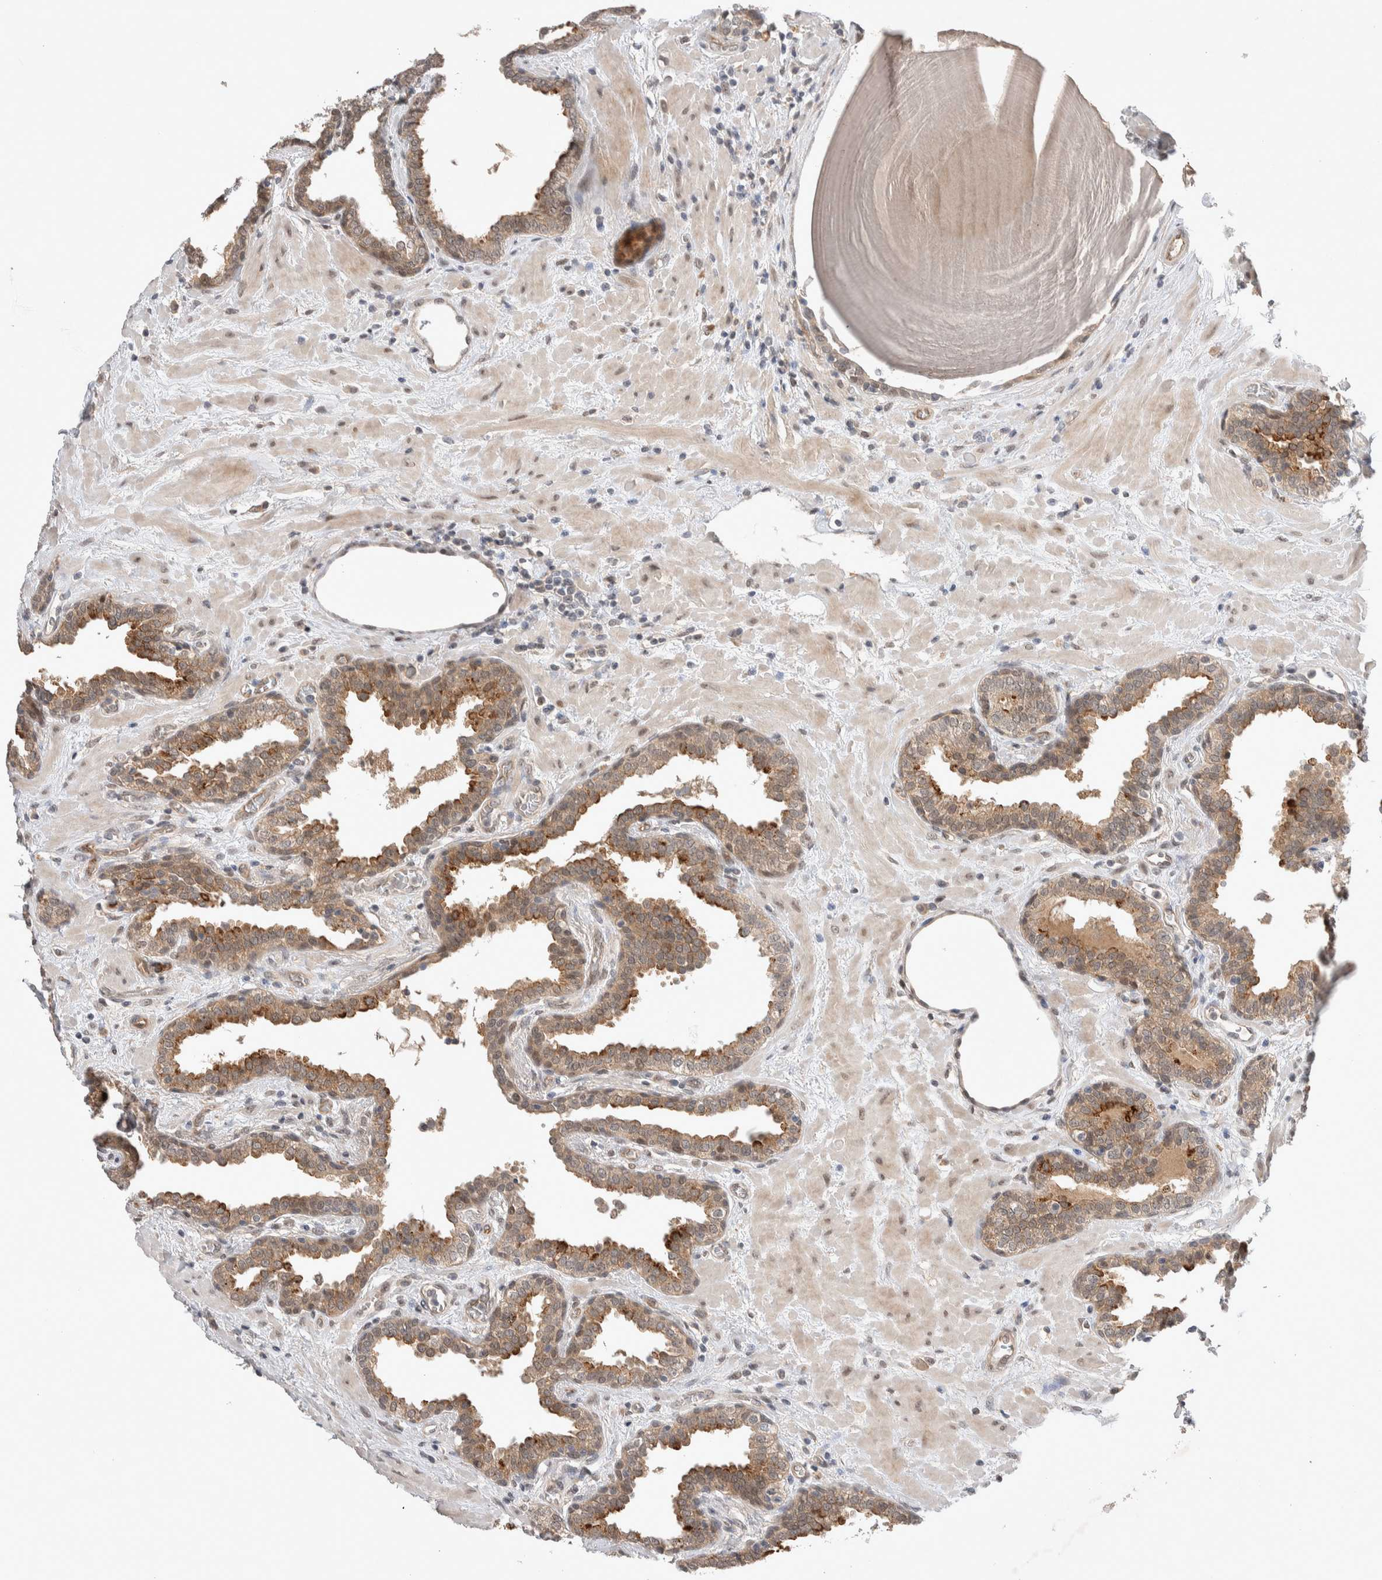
{"staining": {"intensity": "moderate", "quantity": ">75%", "location": "cytoplasmic/membranous"}, "tissue": "prostate", "cell_type": "Glandular cells", "image_type": "normal", "snomed": [{"axis": "morphology", "description": "Normal tissue, NOS"}, {"axis": "topography", "description": "Prostate"}], "caption": "Immunohistochemistry photomicrograph of normal prostate: prostate stained using IHC shows medium levels of moderate protein expression localized specifically in the cytoplasmic/membranous of glandular cells, appearing as a cytoplasmic/membranous brown color.", "gene": "ZNF704", "patient": {"sex": "male", "age": 51}}